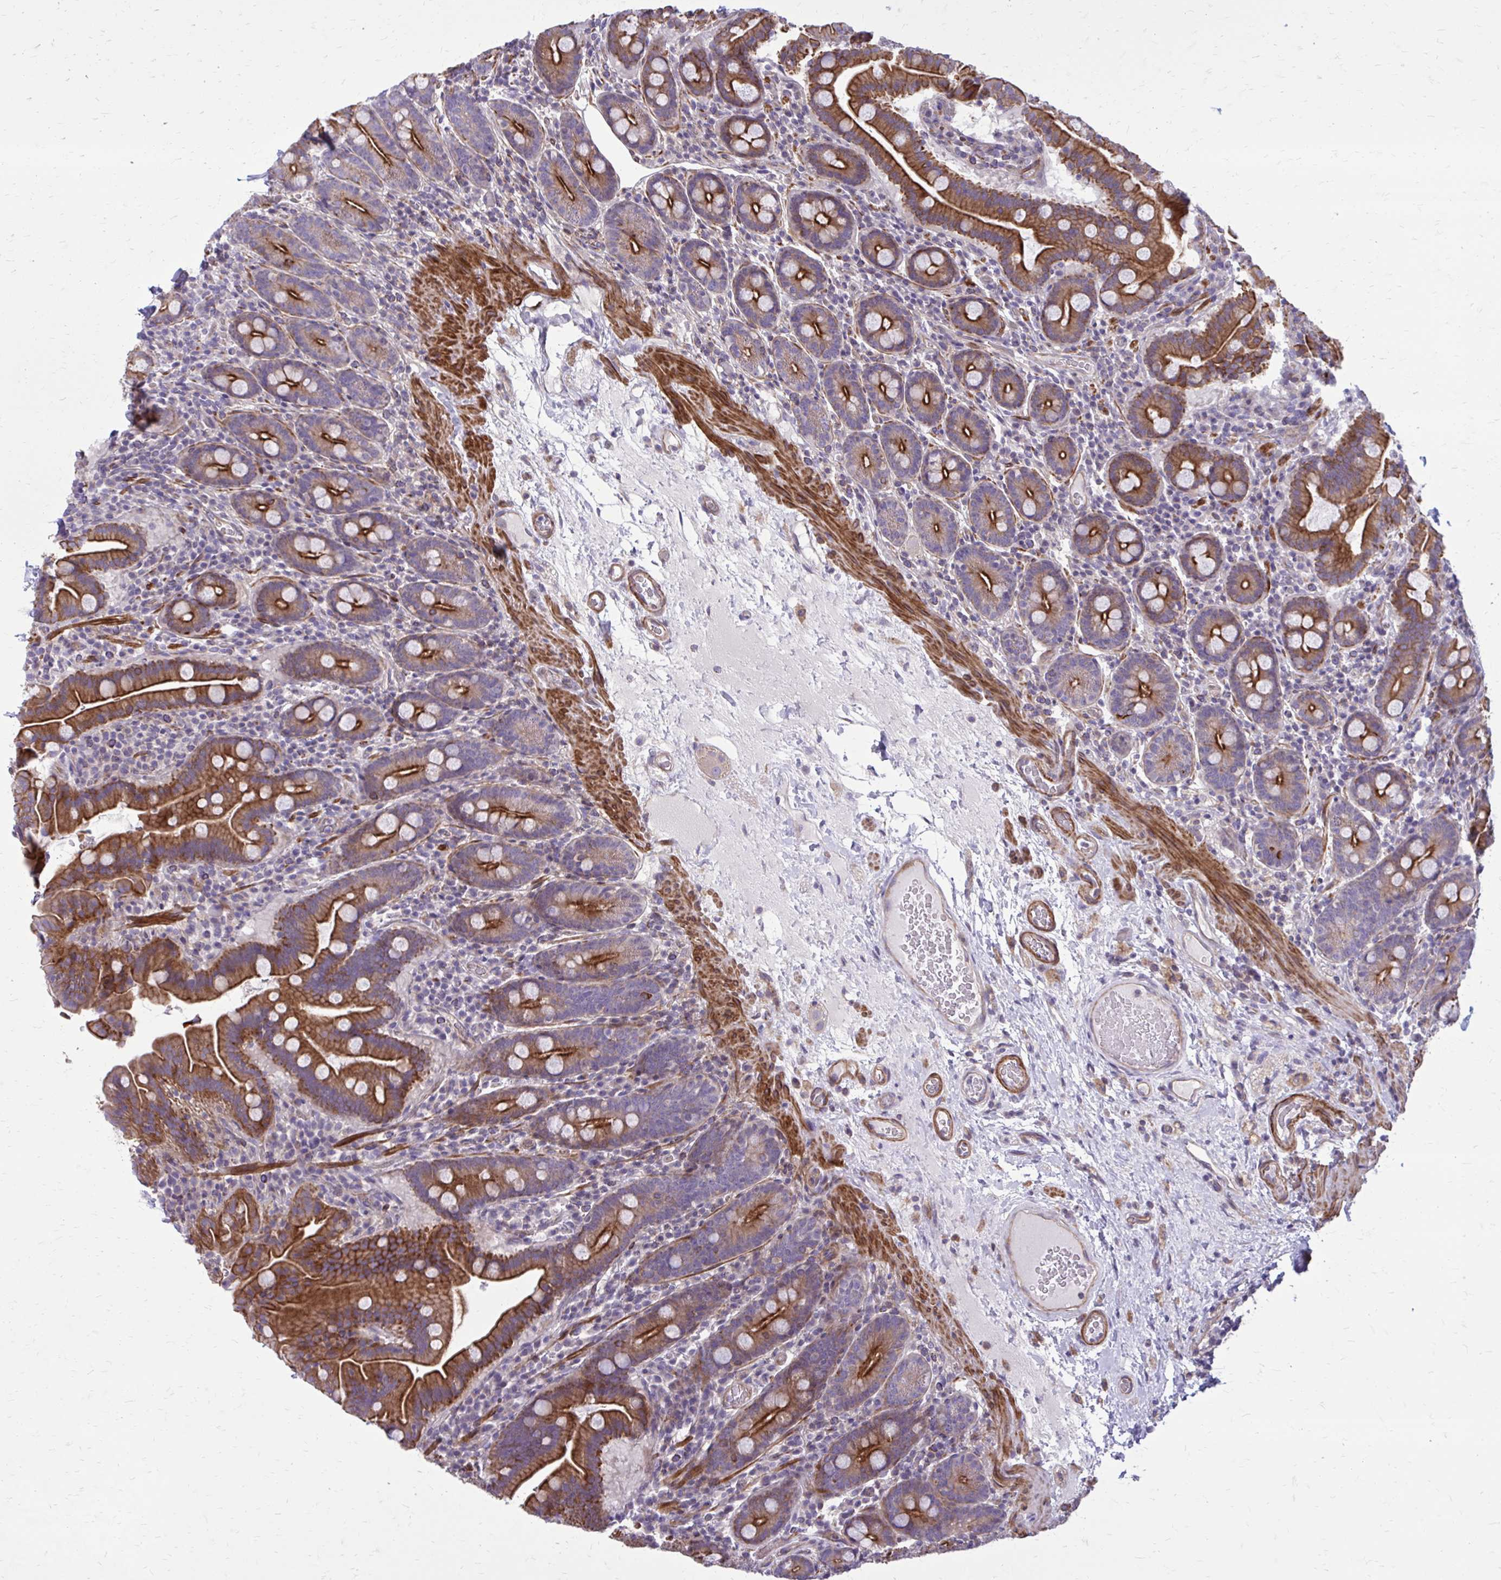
{"staining": {"intensity": "strong", "quantity": ">75%", "location": "cytoplasmic/membranous"}, "tissue": "small intestine", "cell_type": "Glandular cells", "image_type": "normal", "snomed": [{"axis": "morphology", "description": "Normal tissue, NOS"}, {"axis": "topography", "description": "Small intestine"}], "caption": "Normal small intestine displays strong cytoplasmic/membranous expression in approximately >75% of glandular cells, visualized by immunohistochemistry.", "gene": "FAP", "patient": {"sex": "male", "age": 26}}